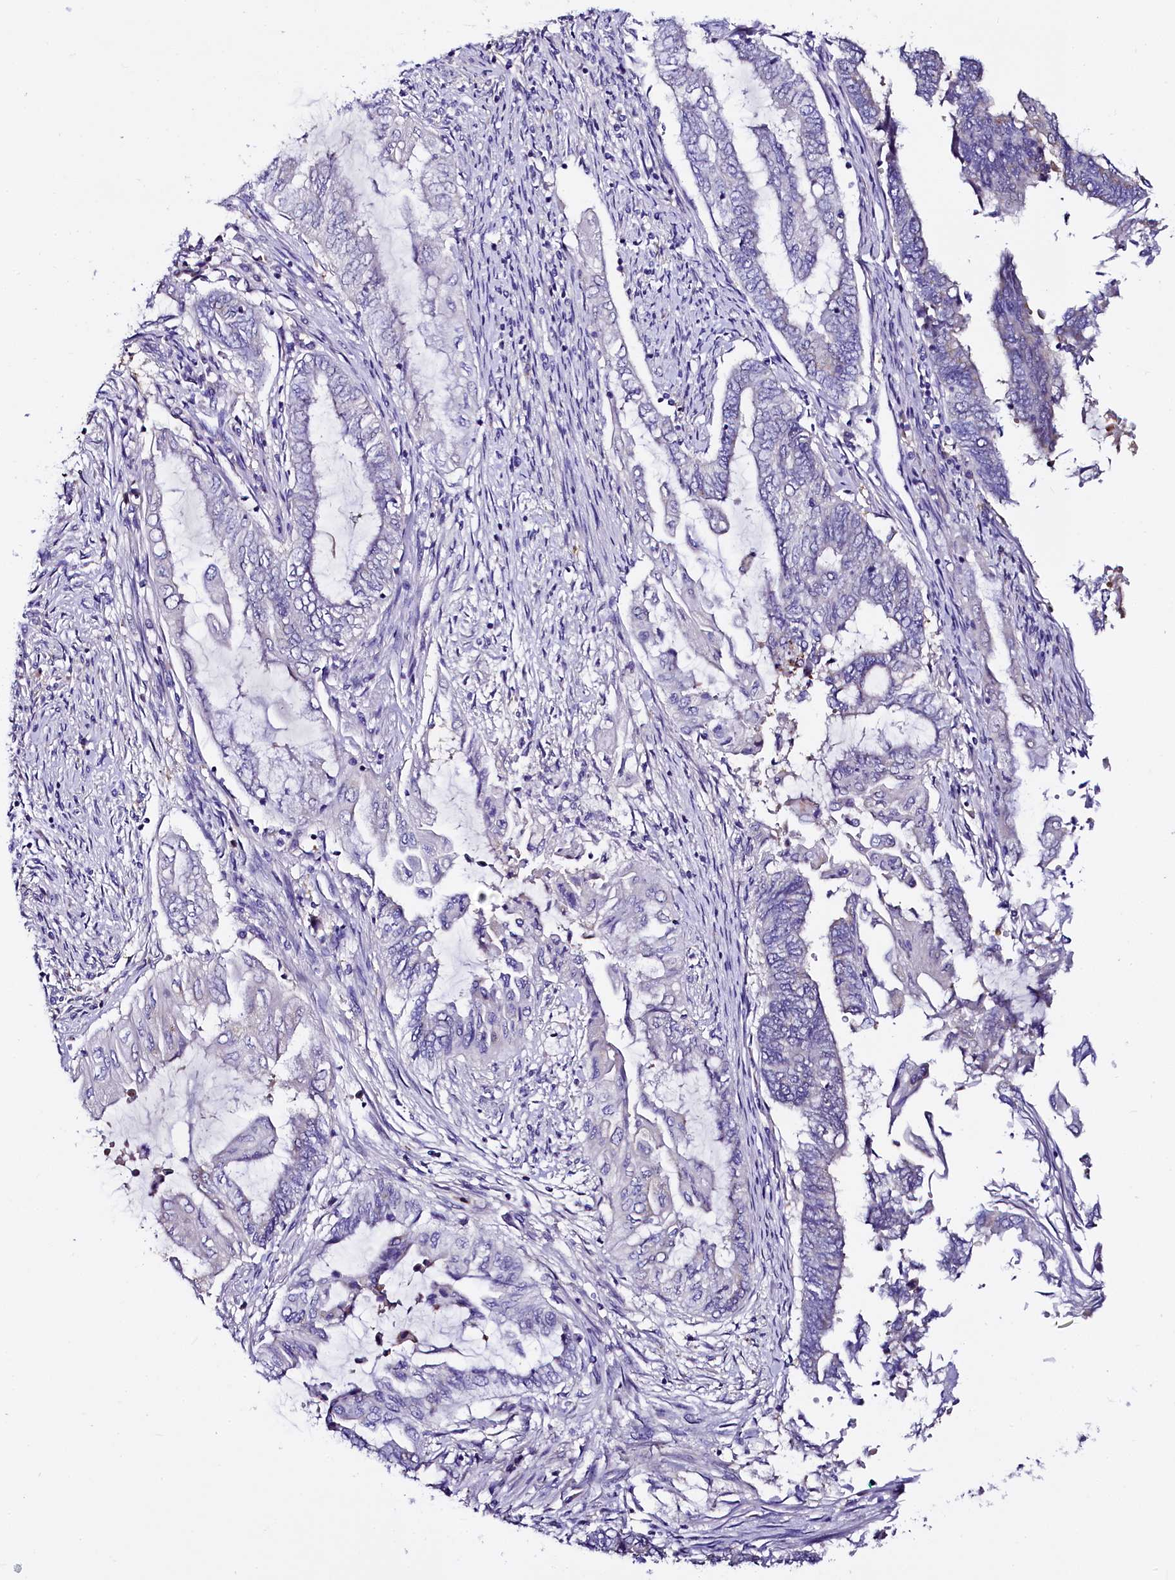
{"staining": {"intensity": "negative", "quantity": "none", "location": "none"}, "tissue": "endometrial cancer", "cell_type": "Tumor cells", "image_type": "cancer", "snomed": [{"axis": "morphology", "description": "Adenocarcinoma, NOS"}, {"axis": "topography", "description": "Uterus"}, {"axis": "topography", "description": "Endometrium"}], "caption": "The photomicrograph exhibits no significant expression in tumor cells of adenocarcinoma (endometrial).", "gene": "OTOL1", "patient": {"sex": "female", "age": 70}}